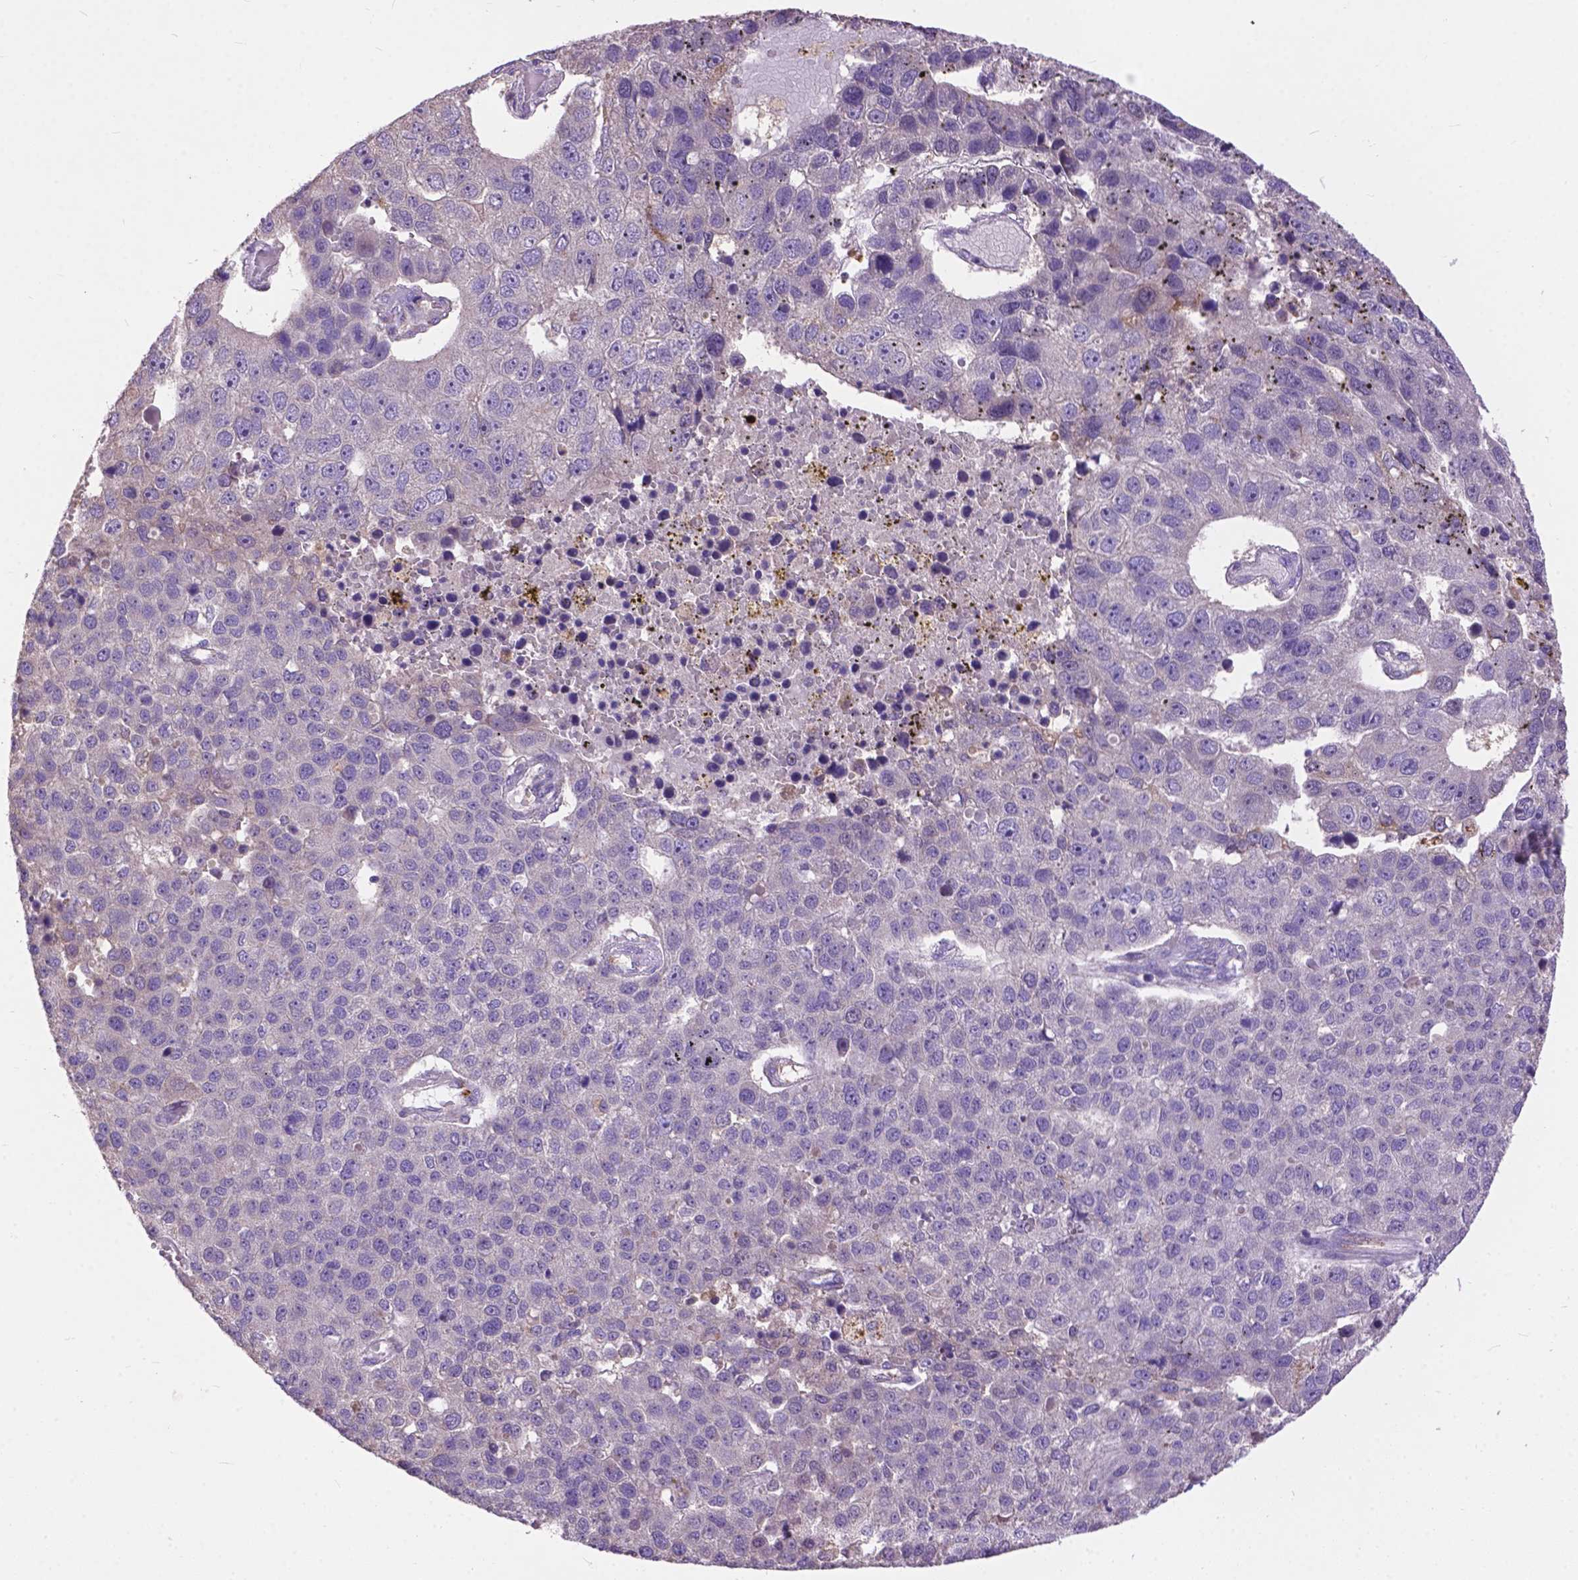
{"staining": {"intensity": "negative", "quantity": "none", "location": "none"}, "tissue": "pancreatic cancer", "cell_type": "Tumor cells", "image_type": "cancer", "snomed": [{"axis": "morphology", "description": "Adenocarcinoma, NOS"}, {"axis": "topography", "description": "Pancreas"}], "caption": "This is an immunohistochemistry micrograph of pancreatic cancer. There is no positivity in tumor cells.", "gene": "ZNF337", "patient": {"sex": "female", "age": 61}}